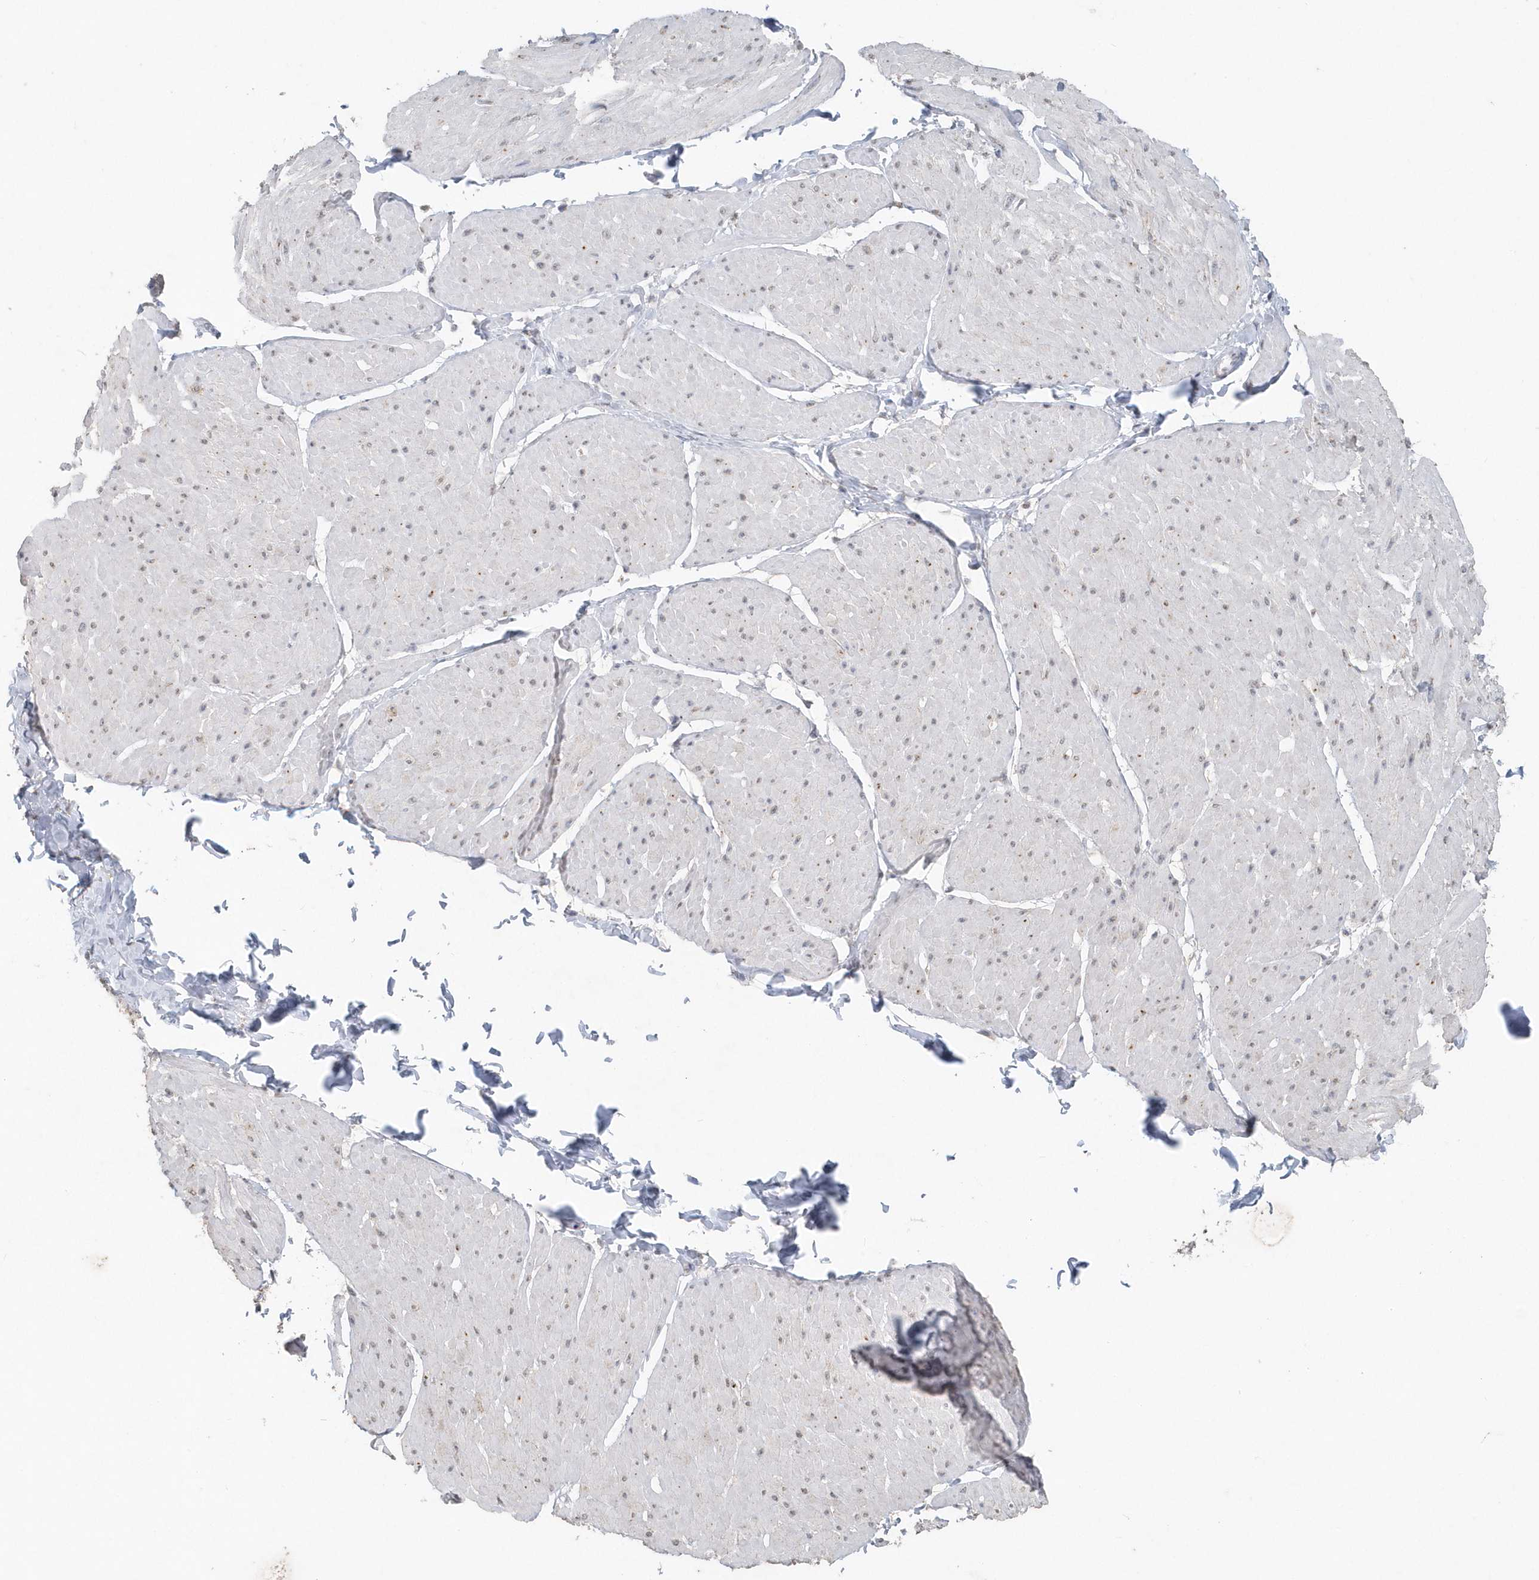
{"staining": {"intensity": "weak", "quantity": "<25%", "location": "cytoplasmic/membranous"}, "tissue": "smooth muscle", "cell_type": "Smooth muscle cells", "image_type": "normal", "snomed": [{"axis": "morphology", "description": "Urothelial carcinoma, High grade"}, {"axis": "topography", "description": "Urinary bladder"}], "caption": "This image is of normal smooth muscle stained with IHC to label a protein in brown with the nuclei are counter-stained blue. There is no positivity in smooth muscle cells.", "gene": "PDCD1", "patient": {"sex": "male", "age": 46}}